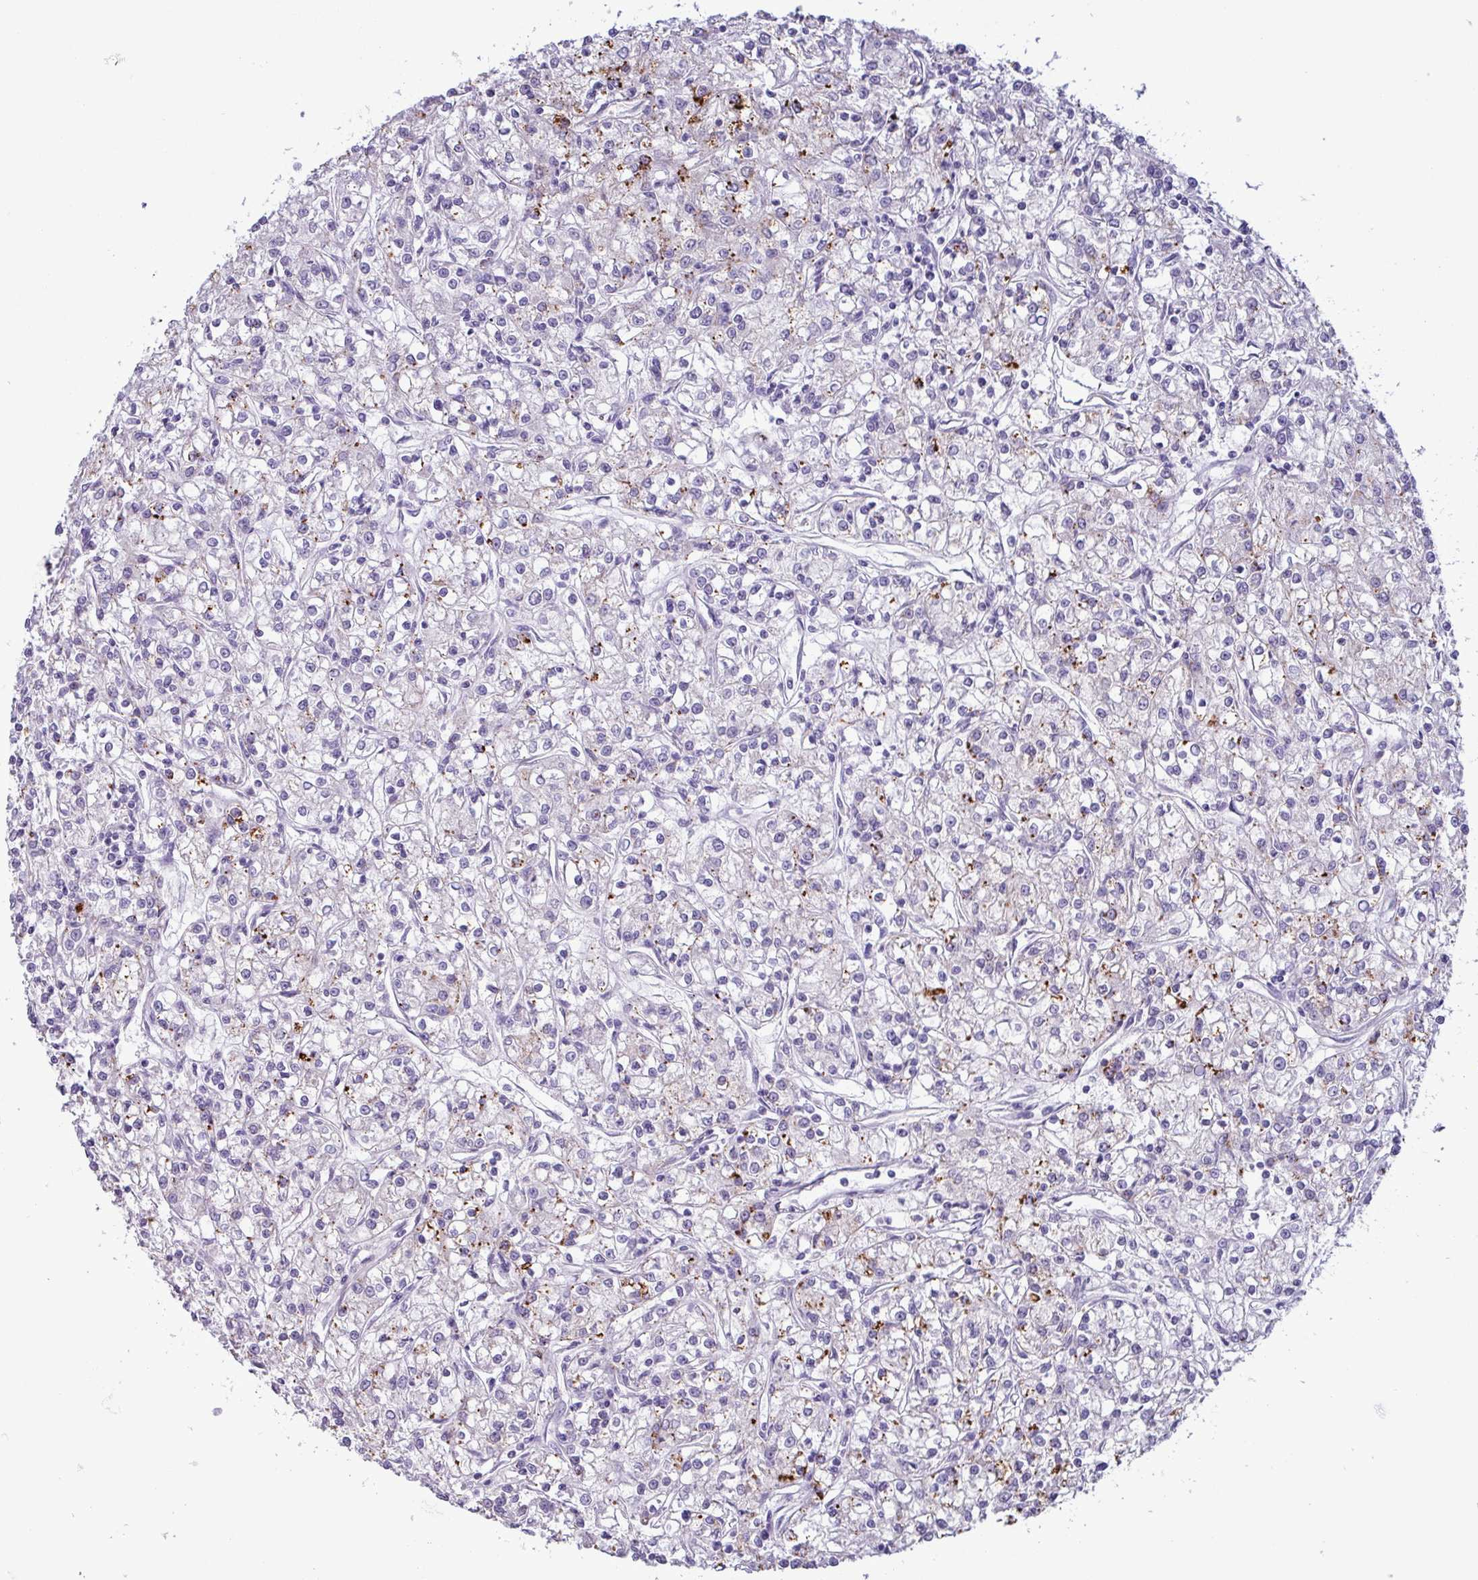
{"staining": {"intensity": "moderate", "quantity": "<25%", "location": "cytoplasmic/membranous"}, "tissue": "renal cancer", "cell_type": "Tumor cells", "image_type": "cancer", "snomed": [{"axis": "morphology", "description": "Adenocarcinoma, NOS"}, {"axis": "topography", "description": "Kidney"}], "caption": "Approximately <25% of tumor cells in renal cancer reveal moderate cytoplasmic/membranous protein expression as visualized by brown immunohistochemical staining.", "gene": "PLIN2", "patient": {"sex": "female", "age": 59}}